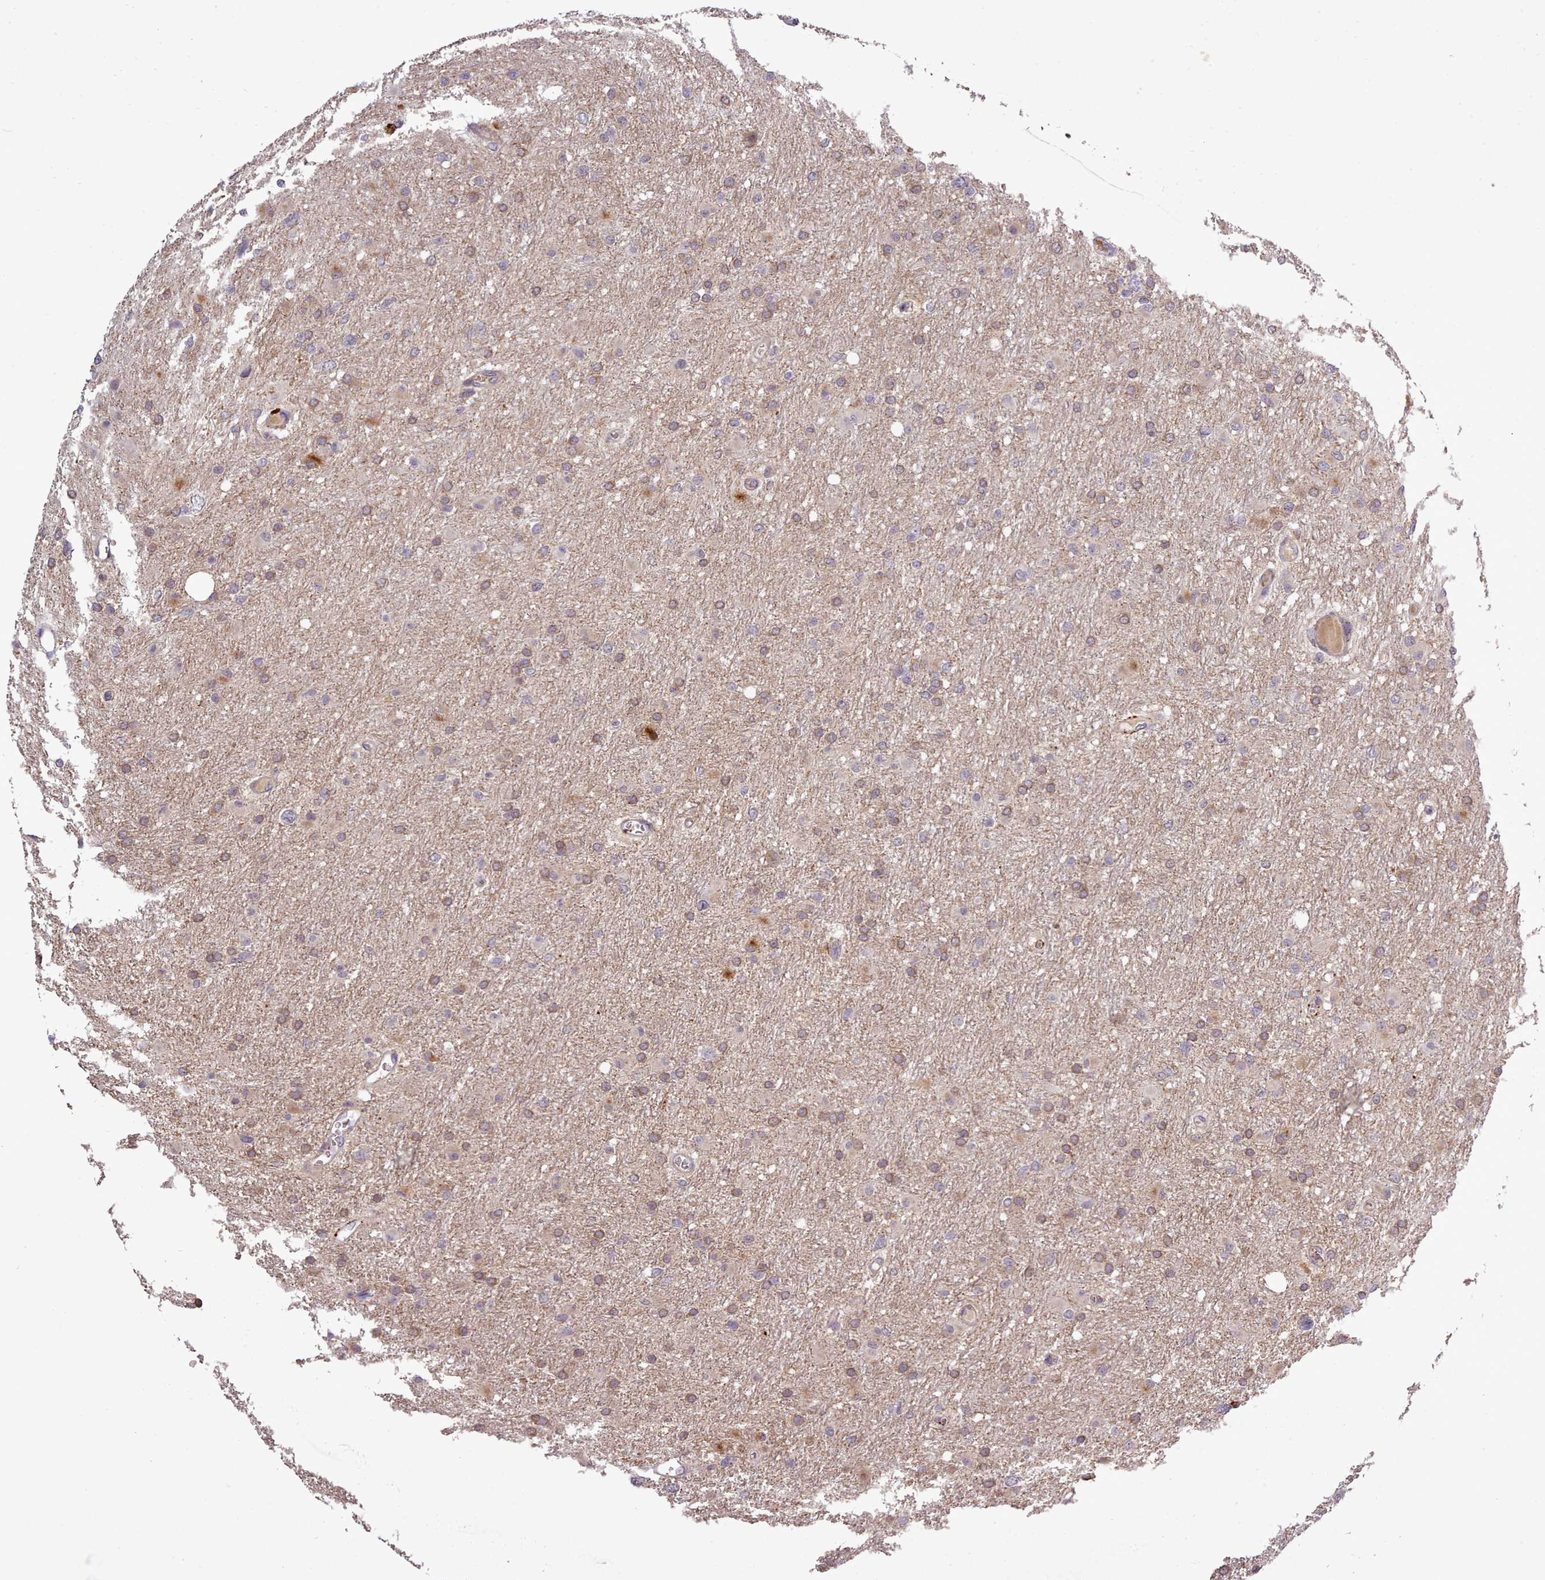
{"staining": {"intensity": "weak", "quantity": "25%-75%", "location": "cytoplasmic/membranous"}, "tissue": "glioma", "cell_type": "Tumor cells", "image_type": "cancer", "snomed": [{"axis": "morphology", "description": "Glioma, malignant, High grade"}, {"axis": "topography", "description": "Cerebral cortex"}], "caption": "Tumor cells display weak cytoplasmic/membranous positivity in about 25%-75% of cells in malignant glioma (high-grade). The staining was performed using DAB, with brown indicating positive protein expression. Nuclei are stained blue with hematoxylin.", "gene": "LEFTY2", "patient": {"sex": "female", "age": 36}}